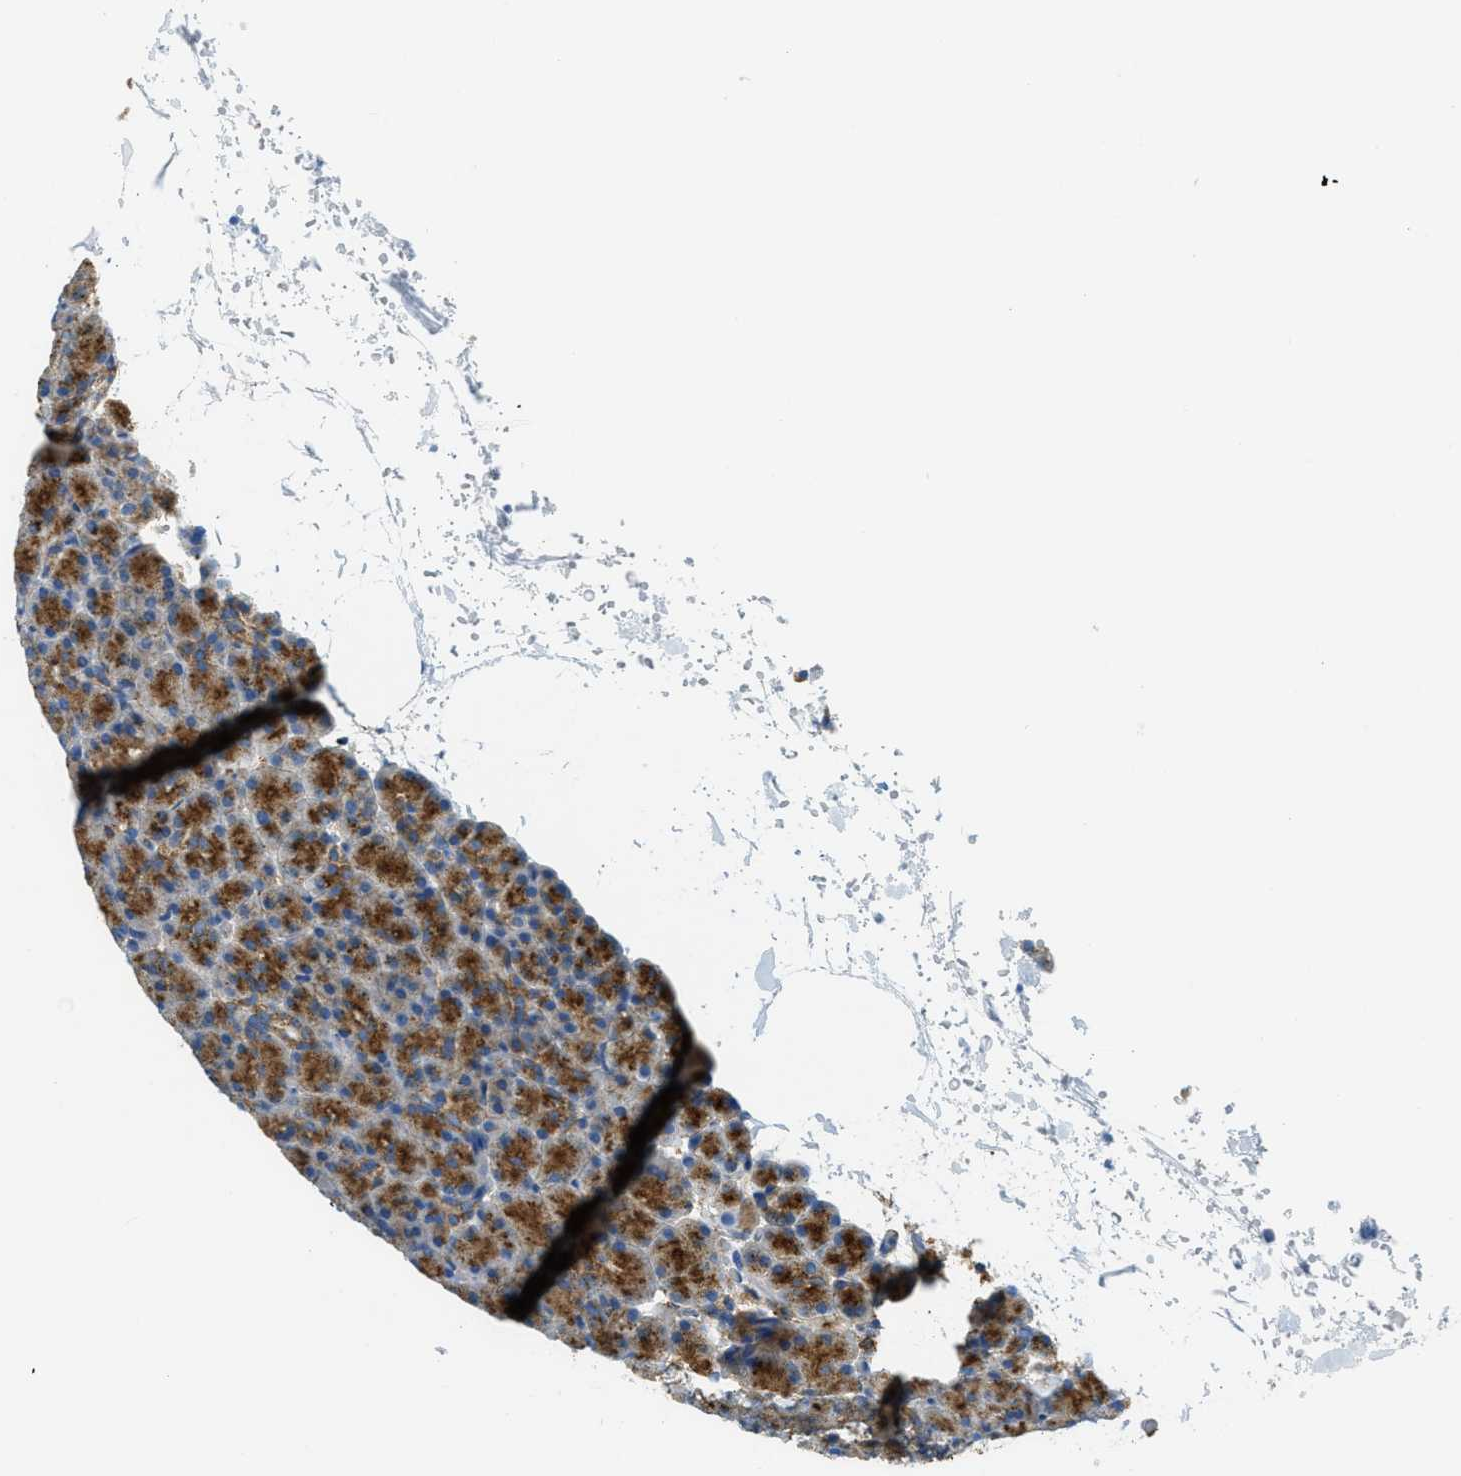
{"staining": {"intensity": "strong", "quantity": ">75%", "location": "cytoplasmic/membranous"}, "tissue": "pancreas", "cell_type": "Exocrine glandular cells", "image_type": "normal", "snomed": [{"axis": "morphology", "description": "Normal tissue, NOS"}, {"axis": "topography", "description": "Pancreas"}], "caption": "Protein staining of unremarkable pancreas reveals strong cytoplasmic/membranous expression in about >75% of exocrine glandular cells.", "gene": "AP2B1", "patient": {"sex": "female", "age": 43}}